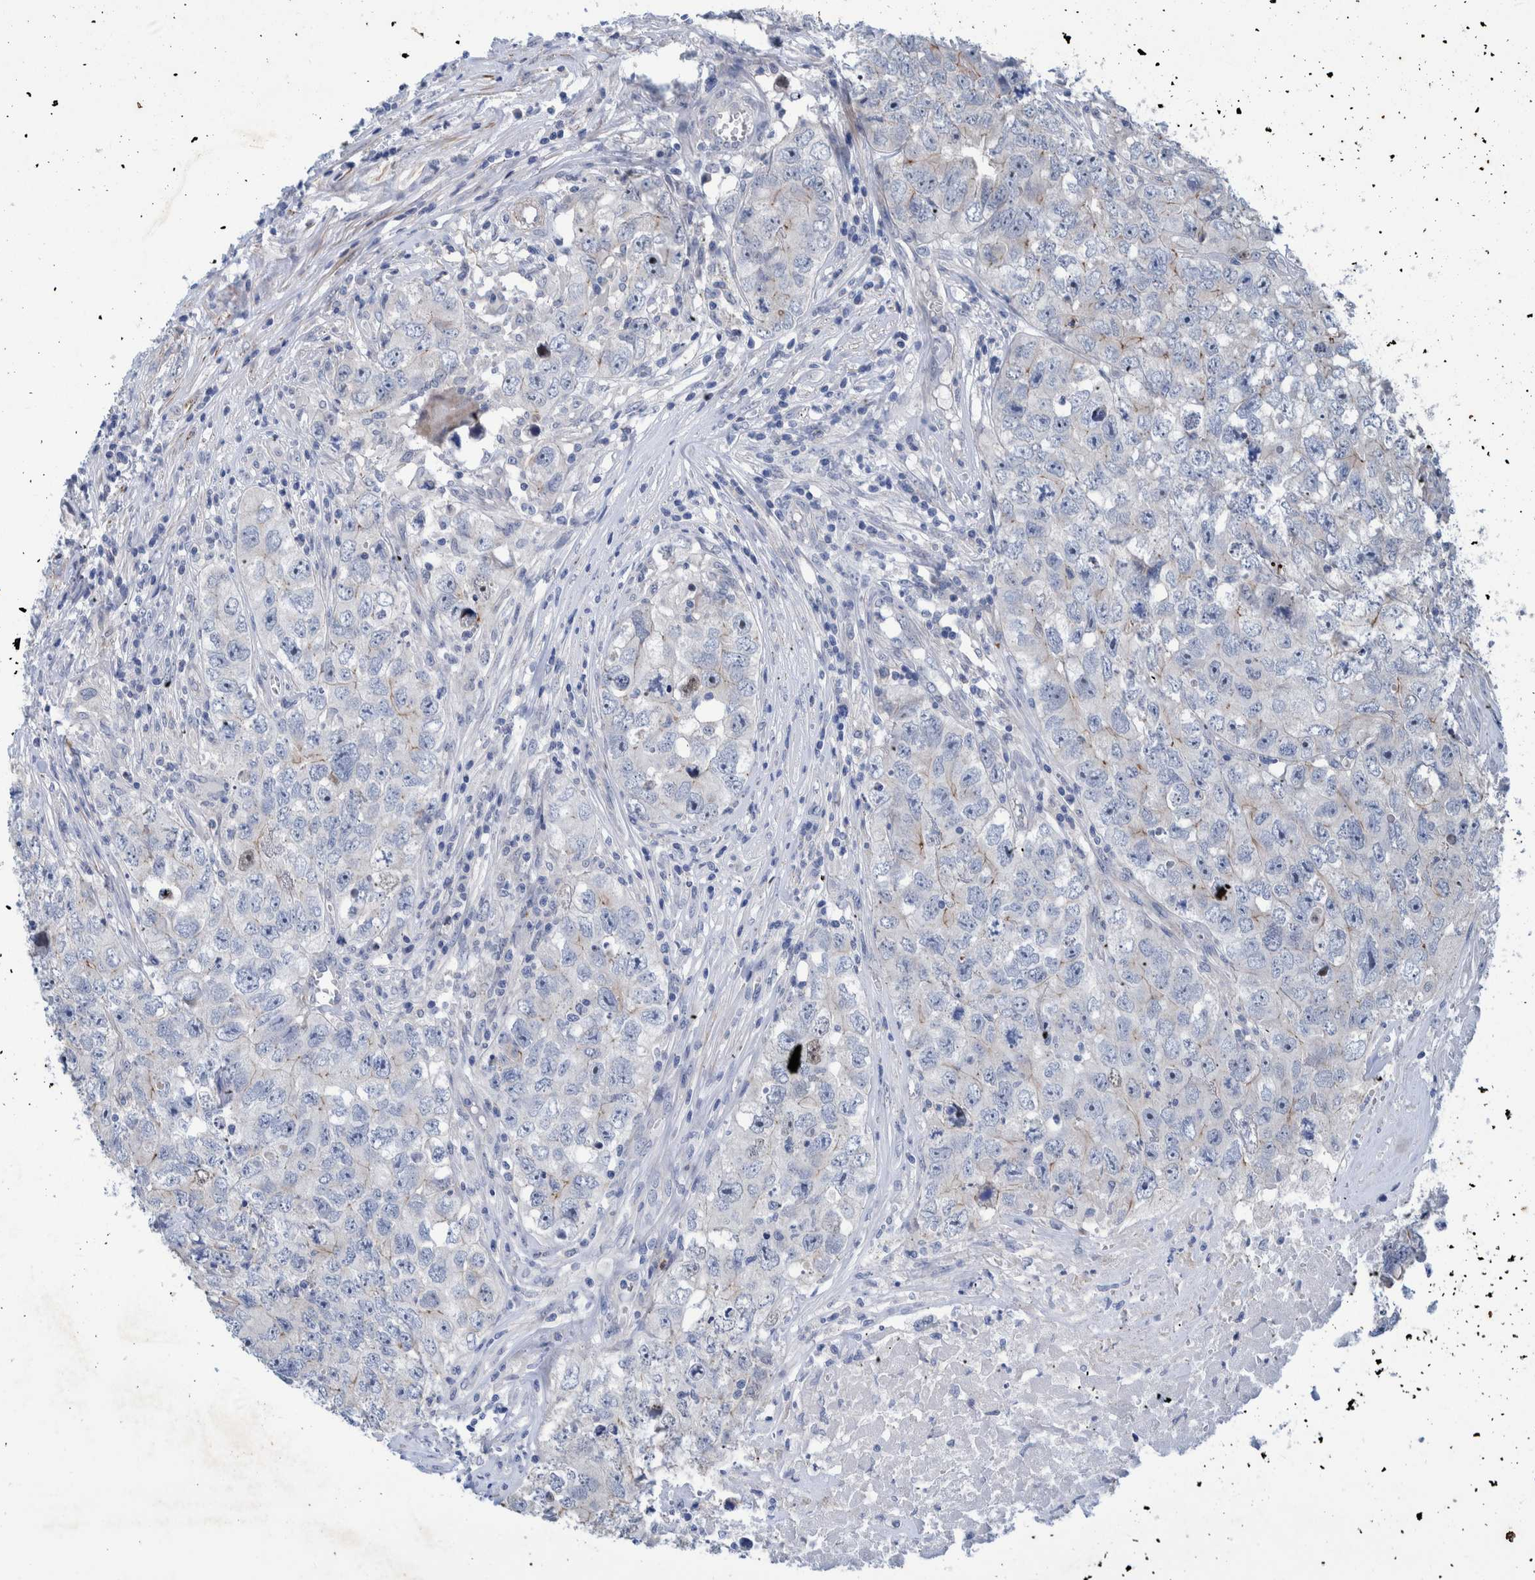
{"staining": {"intensity": "negative", "quantity": "none", "location": "none"}, "tissue": "testis cancer", "cell_type": "Tumor cells", "image_type": "cancer", "snomed": [{"axis": "morphology", "description": "Seminoma, NOS"}, {"axis": "morphology", "description": "Carcinoma, Embryonal, NOS"}, {"axis": "topography", "description": "Testis"}], "caption": "Immunohistochemical staining of human testis cancer reveals no significant expression in tumor cells.", "gene": "MKS1", "patient": {"sex": "male", "age": 43}}